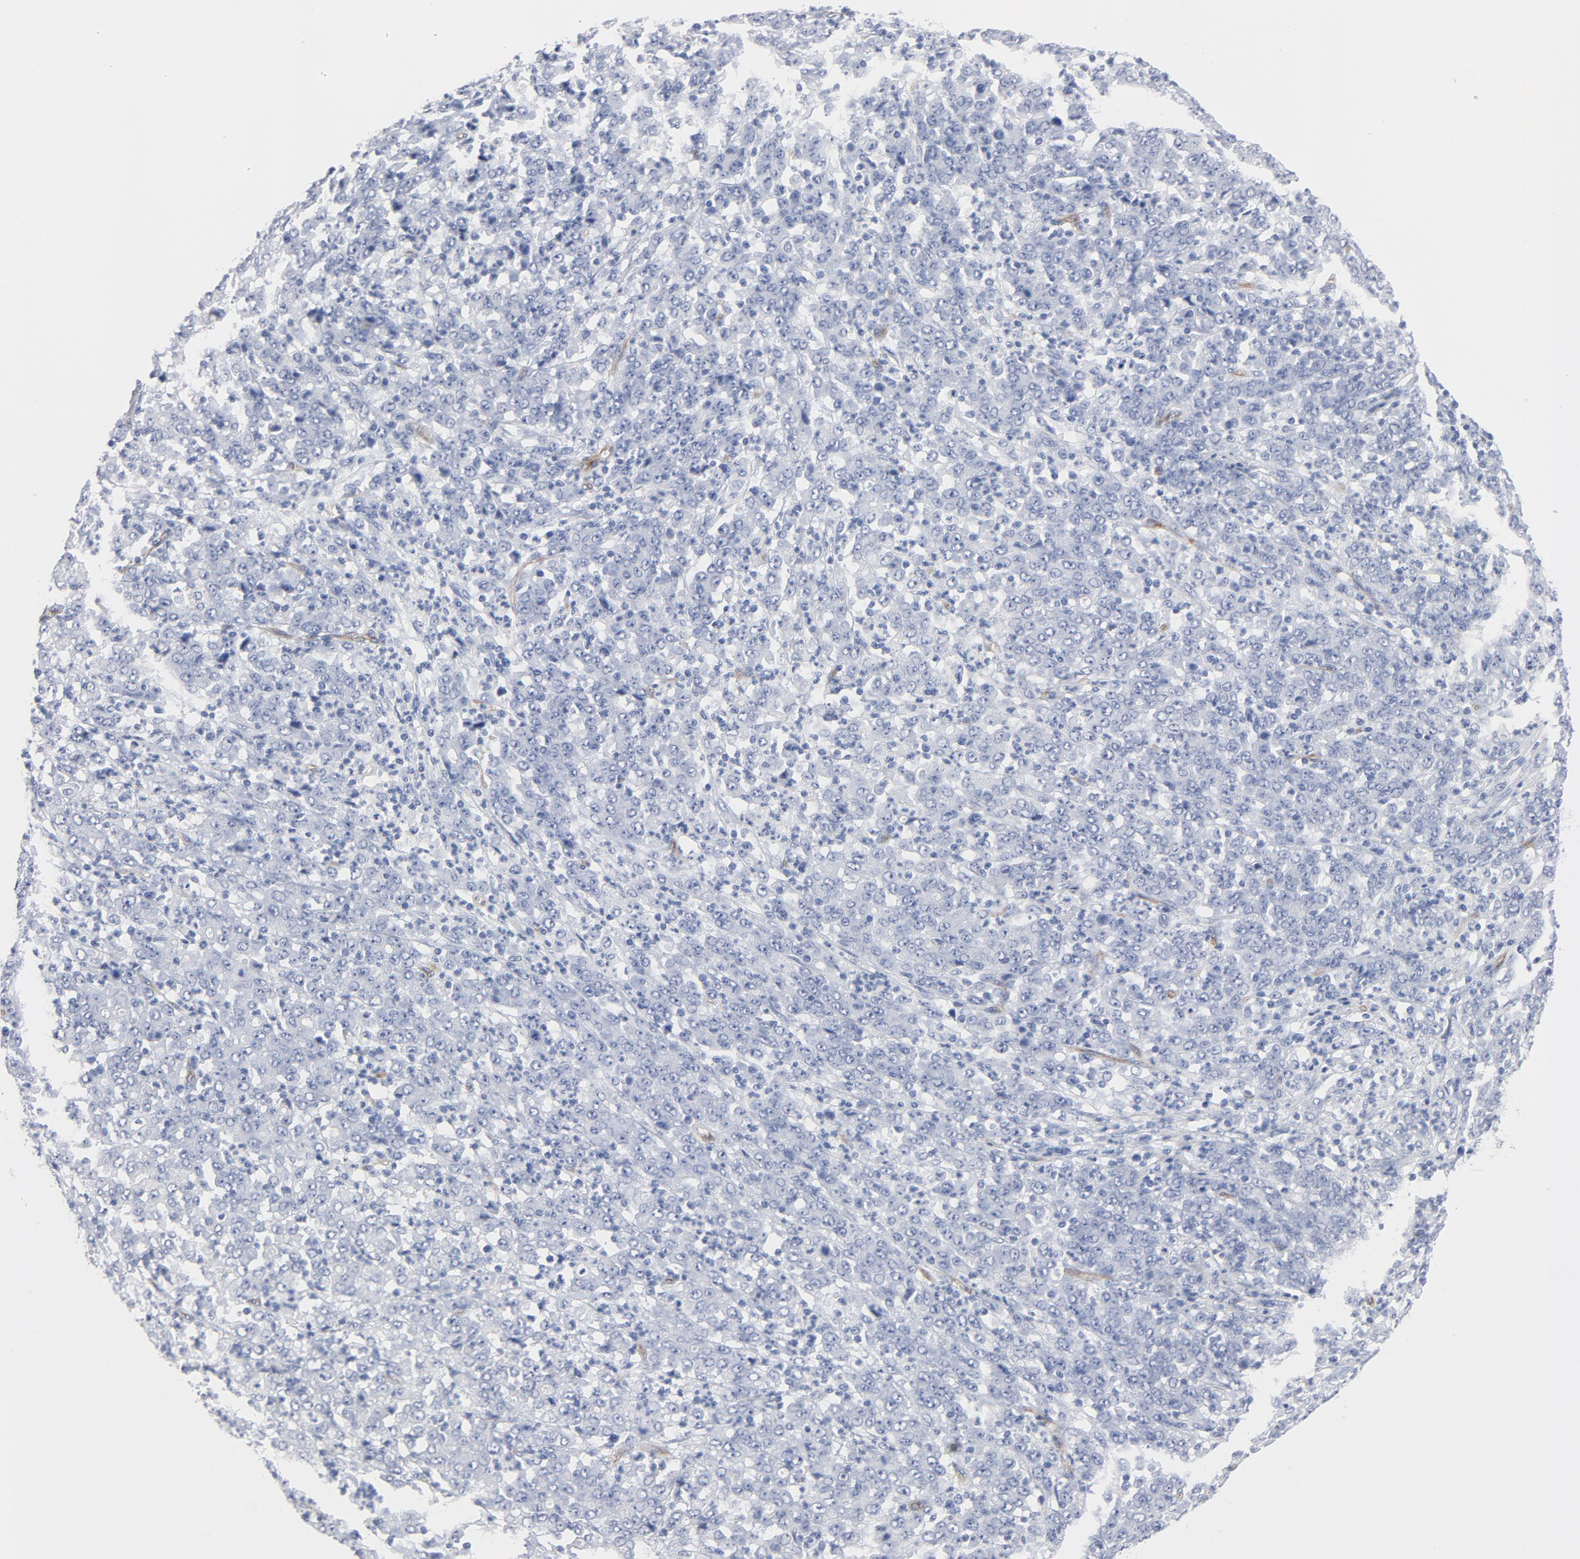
{"staining": {"intensity": "negative", "quantity": "none", "location": "none"}, "tissue": "stomach cancer", "cell_type": "Tumor cells", "image_type": "cancer", "snomed": [{"axis": "morphology", "description": "Adenocarcinoma, NOS"}, {"axis": "topography", "description": "Stomach, lower"}], "caption": "Immunohistochemistry histopathology image of human stomach cancer stained for a protein (brown), which shows no staining in tumor cells.", "gene": "SHANK3", "patient": {"sex": "female", "age": 71}}